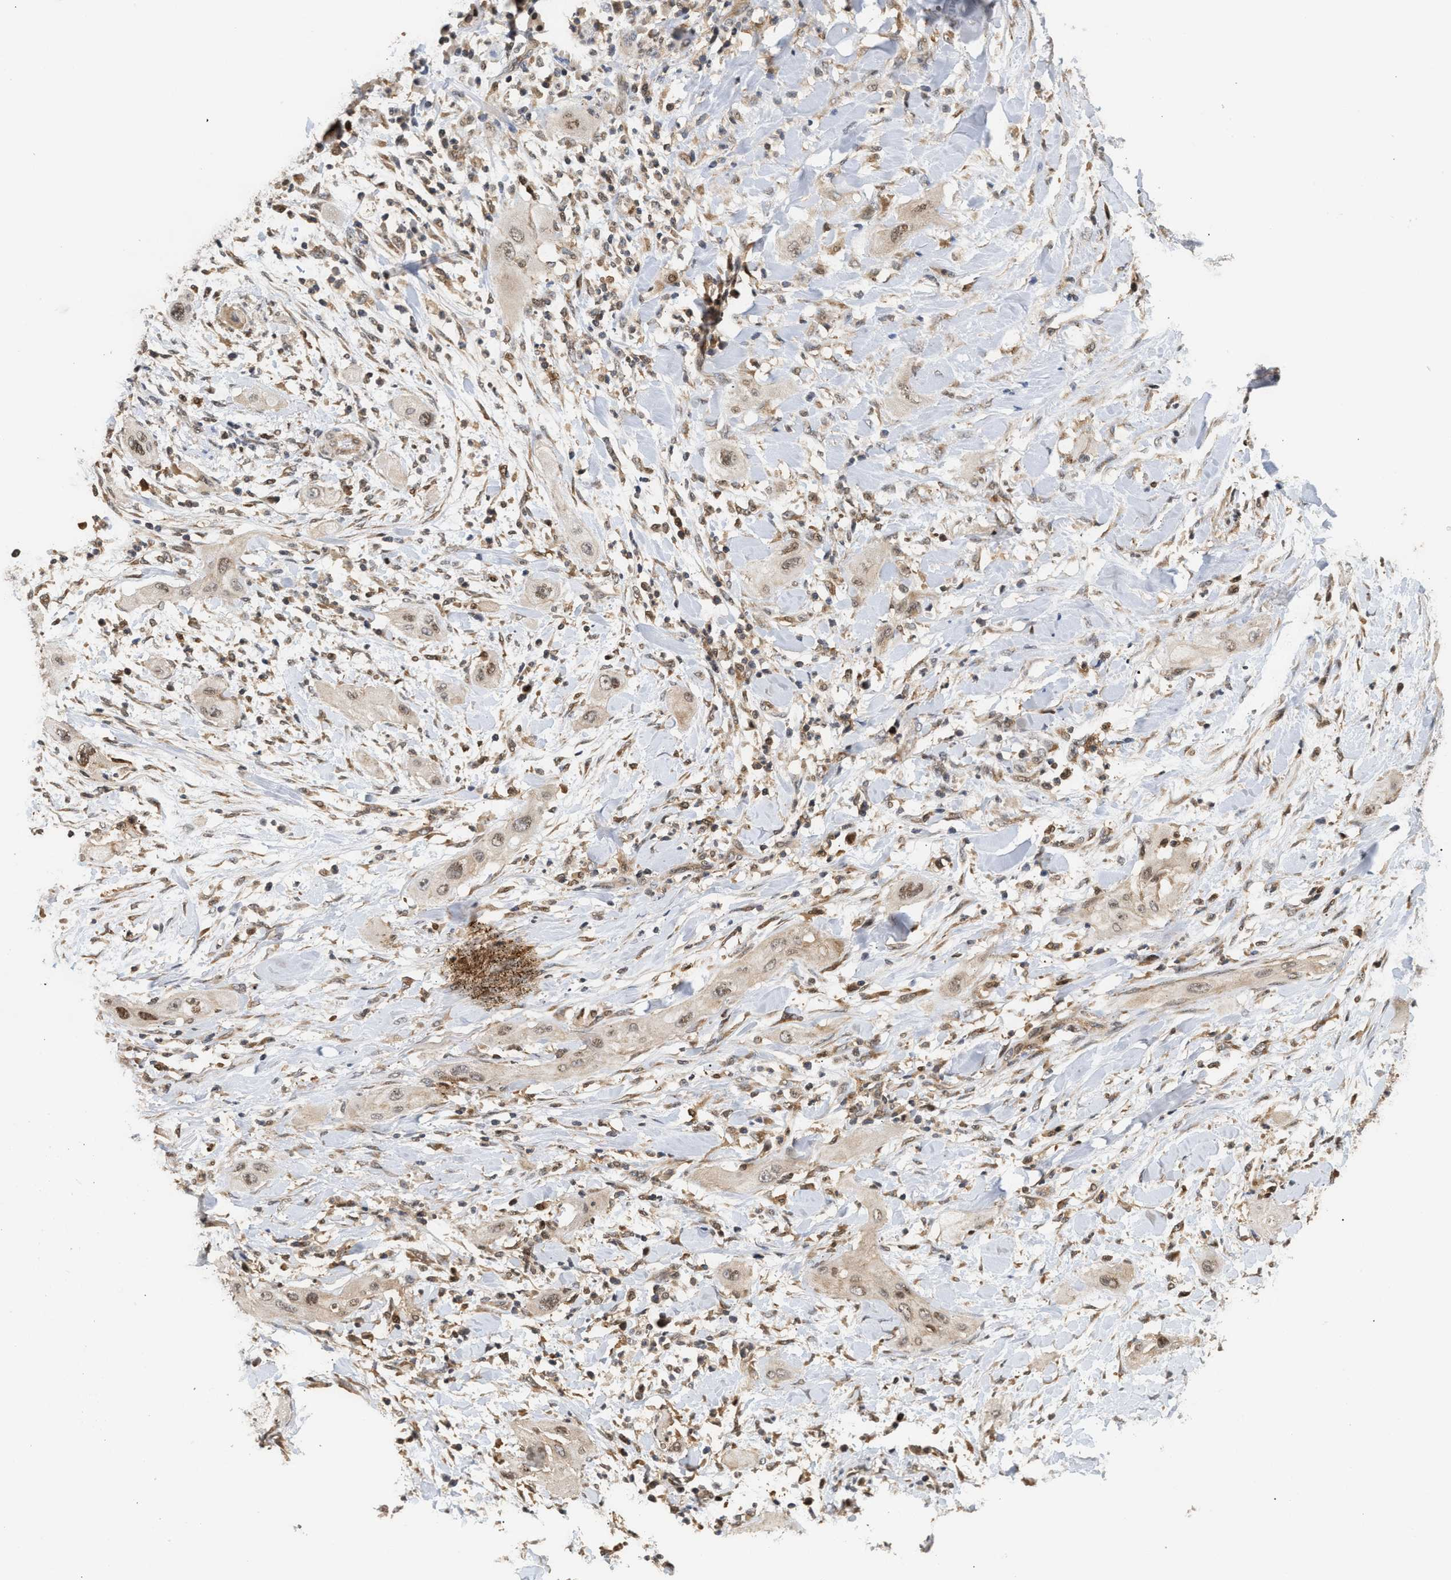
{"staining": {"intensity": "weak", "quantity": ">75%", "location": "cytoplasmic/membranous,nuclear"}, "tissue": "lung cancer", "cell_type": "Tumor cells", "image_type": "cancer", "snomed": [{"axis": "morphology", "description": "Squamous cell carcinoma, NOS"}, {"axis": "topography", "description": "Lung"}], "caption": "A low amount of weak cytoplasmic/membranous and nuclear positivity is appreciated in approximately >75% of tumor cells in squamous cell carcinoma (lung) tissue. (IHC, brightfield microscopy, high magnification).", "gene": "ABHD5", "patient": {"sex": "female", "age": 47}}